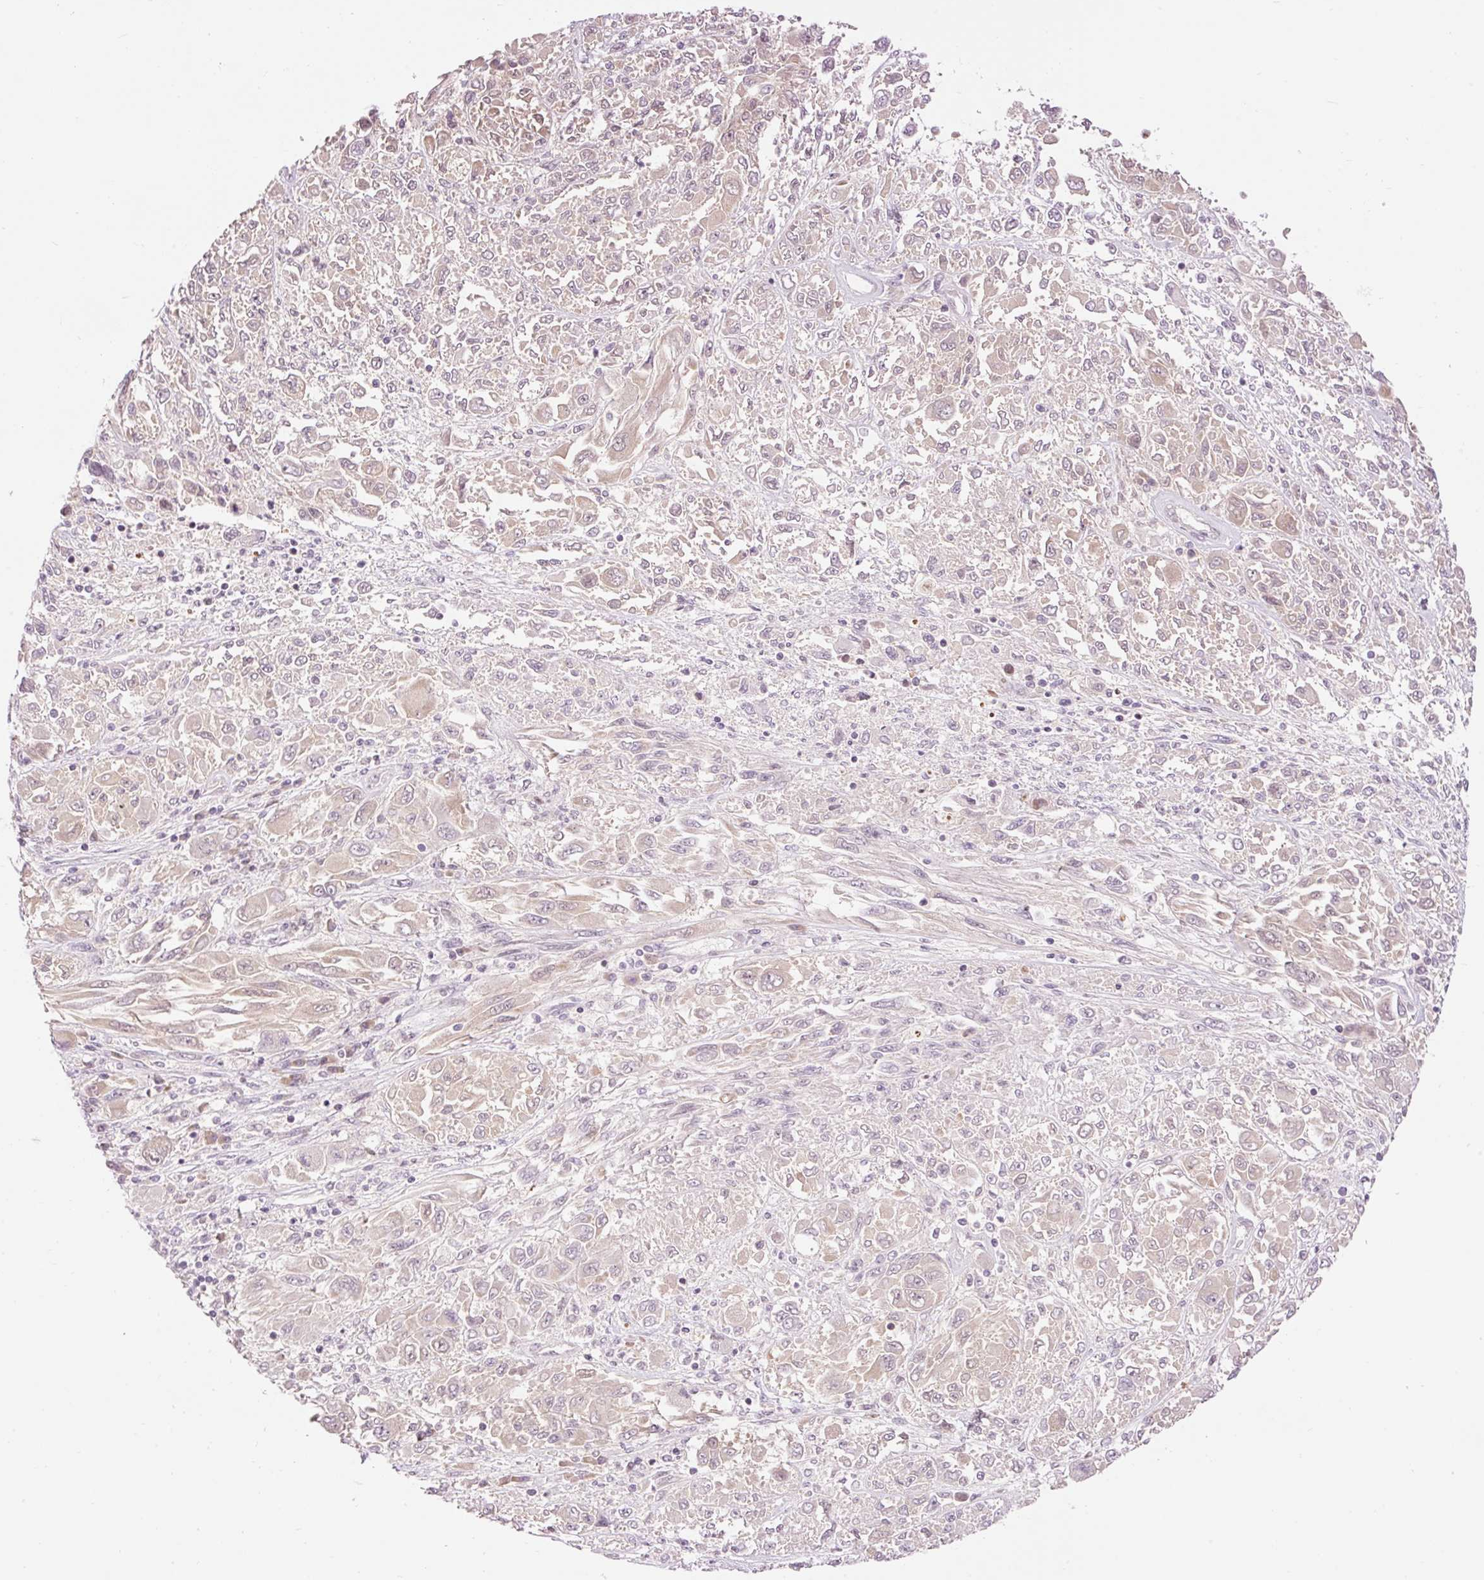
{"staining": {"intensity": "weak", "quantity": "<25%", "location": "cytoplasmic/membranous"}, "tissue": "melanoma", "cell_type": "Tumor cells", "image_type": "cancer", "snomed": [{"axis": "morphology", "description": "Malignant melanoma, NOS"}, {"axis": "topography", "description": "Skin"}], "caption": "High magnification brightfield microscopy of malignant melanoma stained with DAB (3,3'-diaminobenzidine) (brown) and counterstained with hematoxylin (blue): tumor cells show no significant positivity. The staining is performed using DAB (3,3'-diaminobenzidine) brown chromogen with nuclei counter-stained in using hematoxylin.", "gene": "ABHD11", "patient": {"sex": "female", "age": 91}}